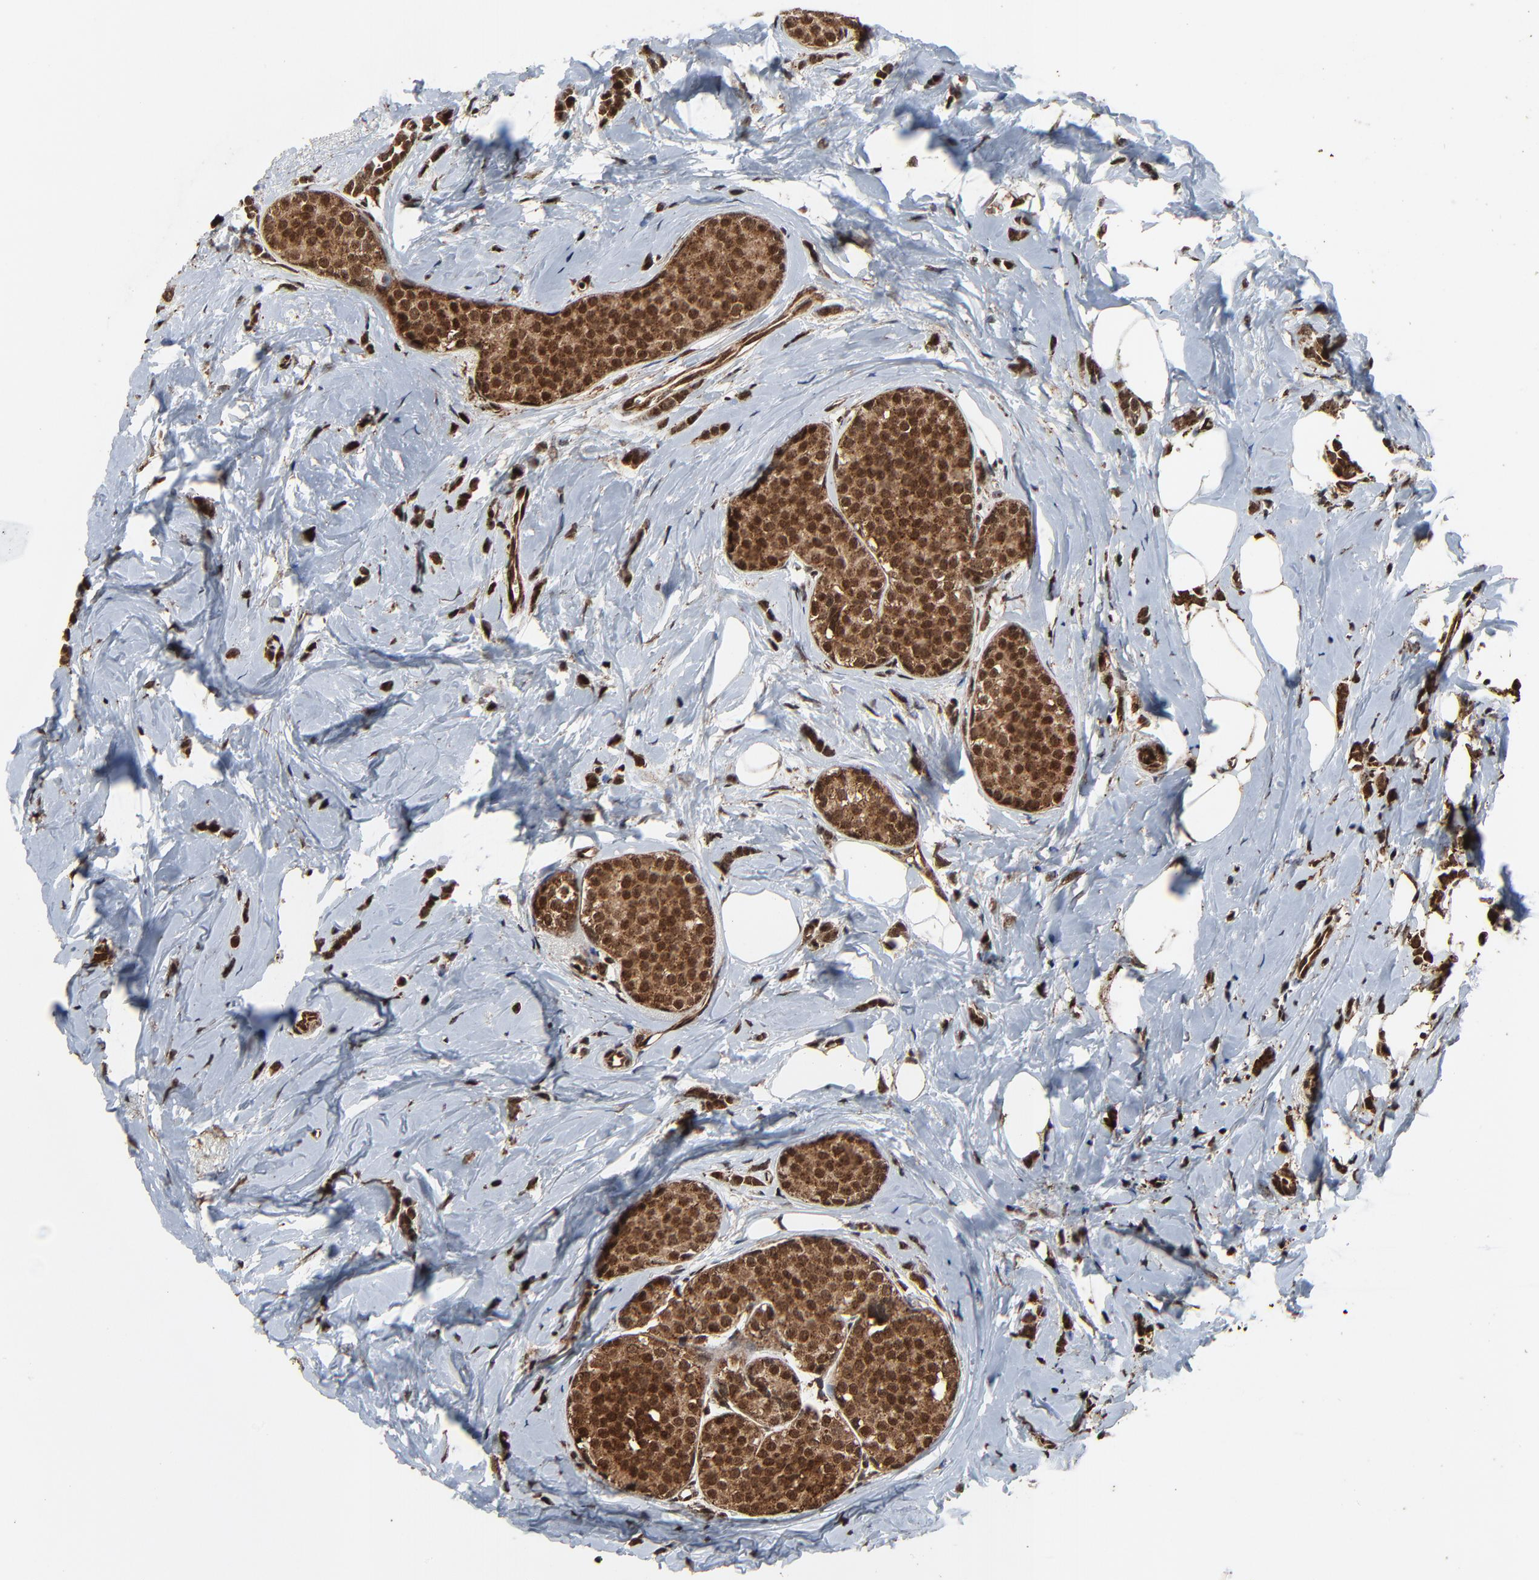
{"staining": {"intensity": "strong", "quantity": ">75%", "location": "cytoplasmic/membranous,nuclear"}, "tissue": "breast cancer", "cell_type": "Tumor cells", "image_type": "cancer", "snomed": [{"axis": "morphology", "description": "Lobular carcinoma"}, {"axis": "topography", "description": "Breast"}], "caption": "Human lobular carcinoma (breast) stained for a protein (brown) displays strong cytoplasmic/membranous and nuclear positive staining in approximately >75% of tumor cells.", "gene": "RHOJ", "patient": {"sex": "female", "age": 64}}